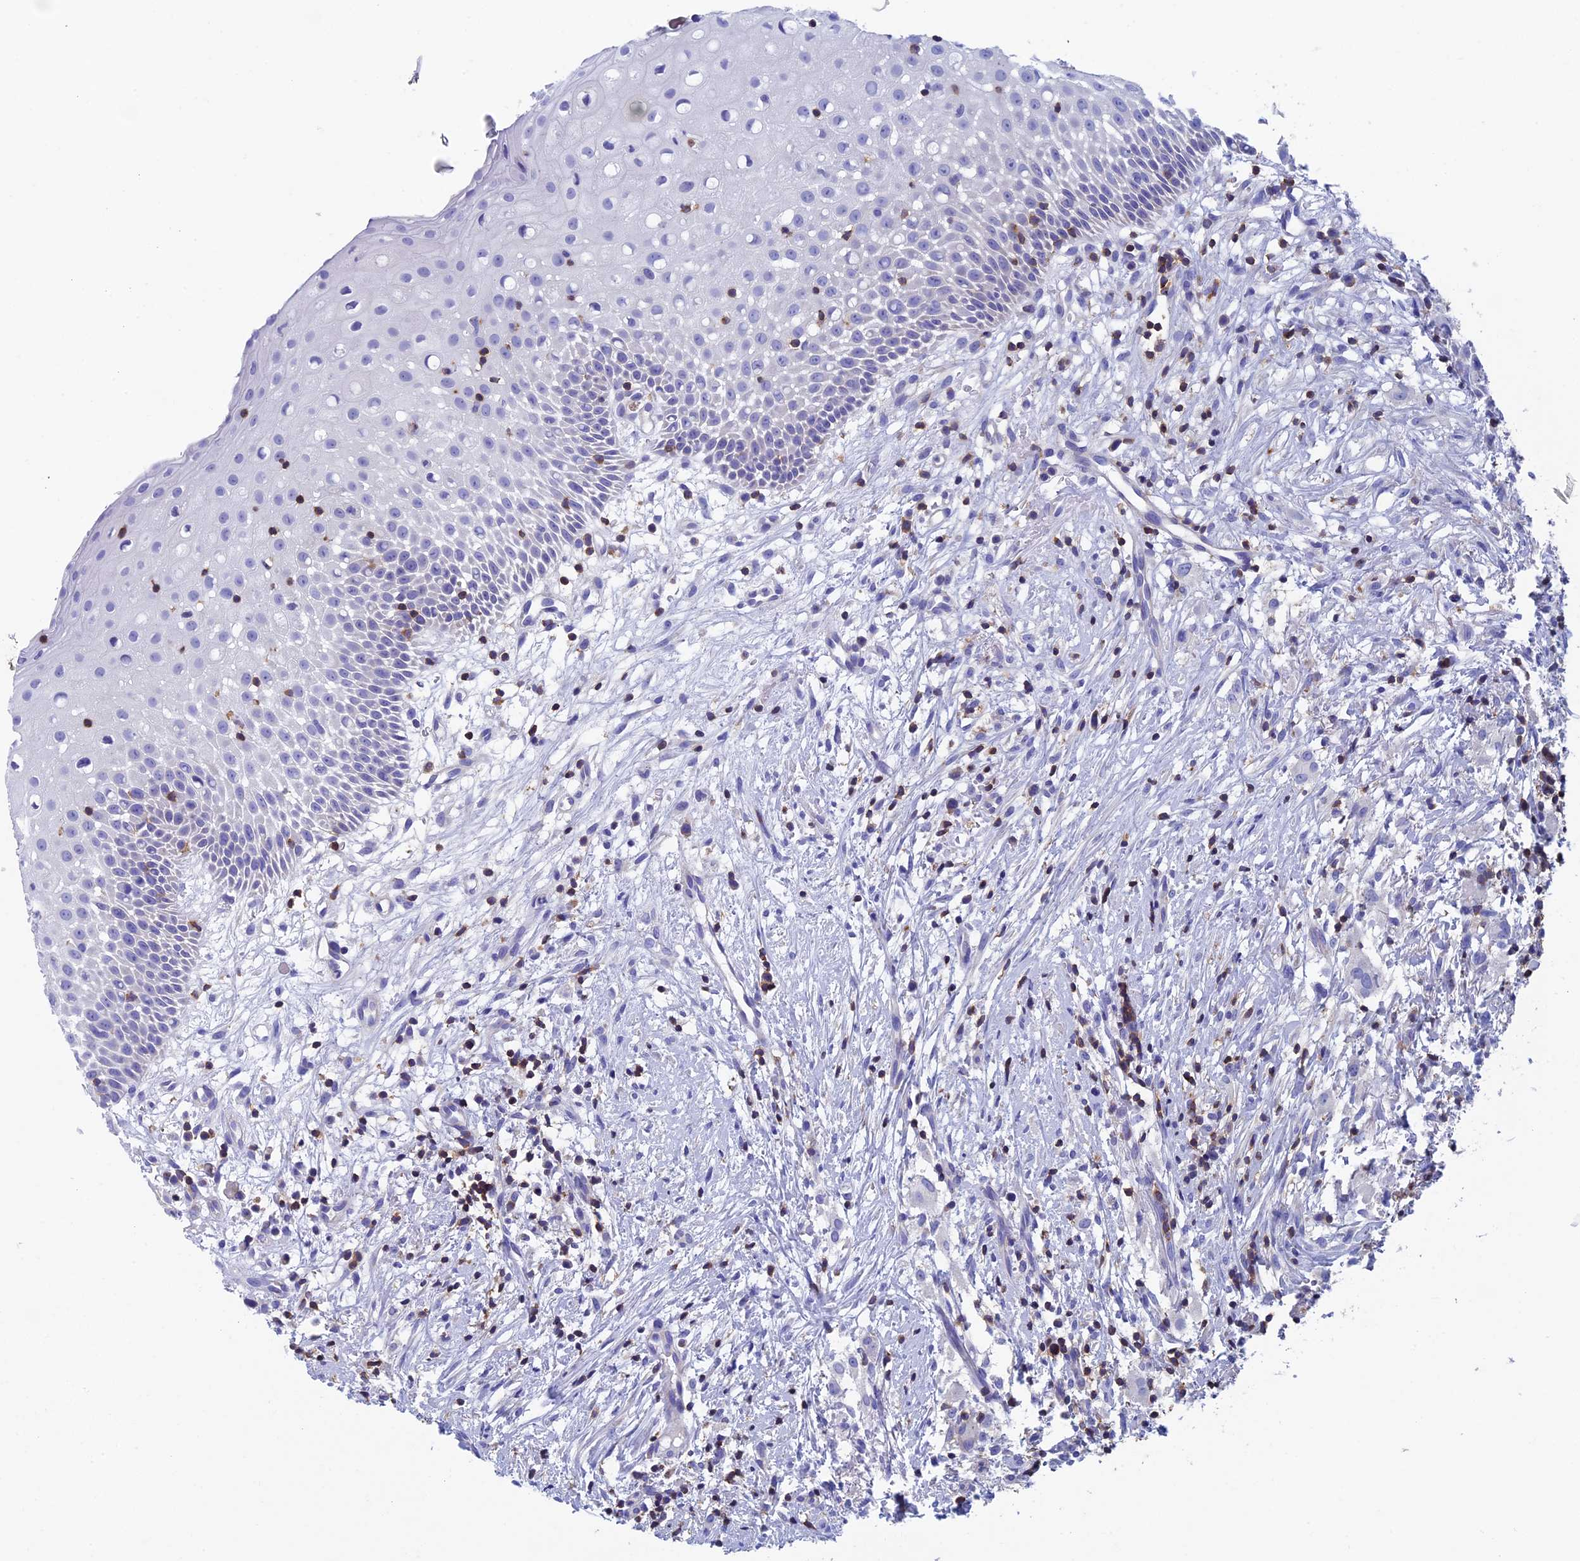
{"staining": {"intensity": "negative", "quantity": "none", "location": "none"}, "tissue": "oral mucosa", "cell_type": "Squamous epithelial cells", "image_type": "normal", "snomed": [{"axis": "morphology", "description": "Normal tissue, NOS"}, {"axis": "topography", "description": "Oral tissue"}], "caption": "Immunohistochemistry image of normal human oral mucosa stained for a protein (brown), which exhibits no positivity in squamous epithelial cells.", "gene": "SEPTIN1", "patient": {"sex": "female", "age": 69}}